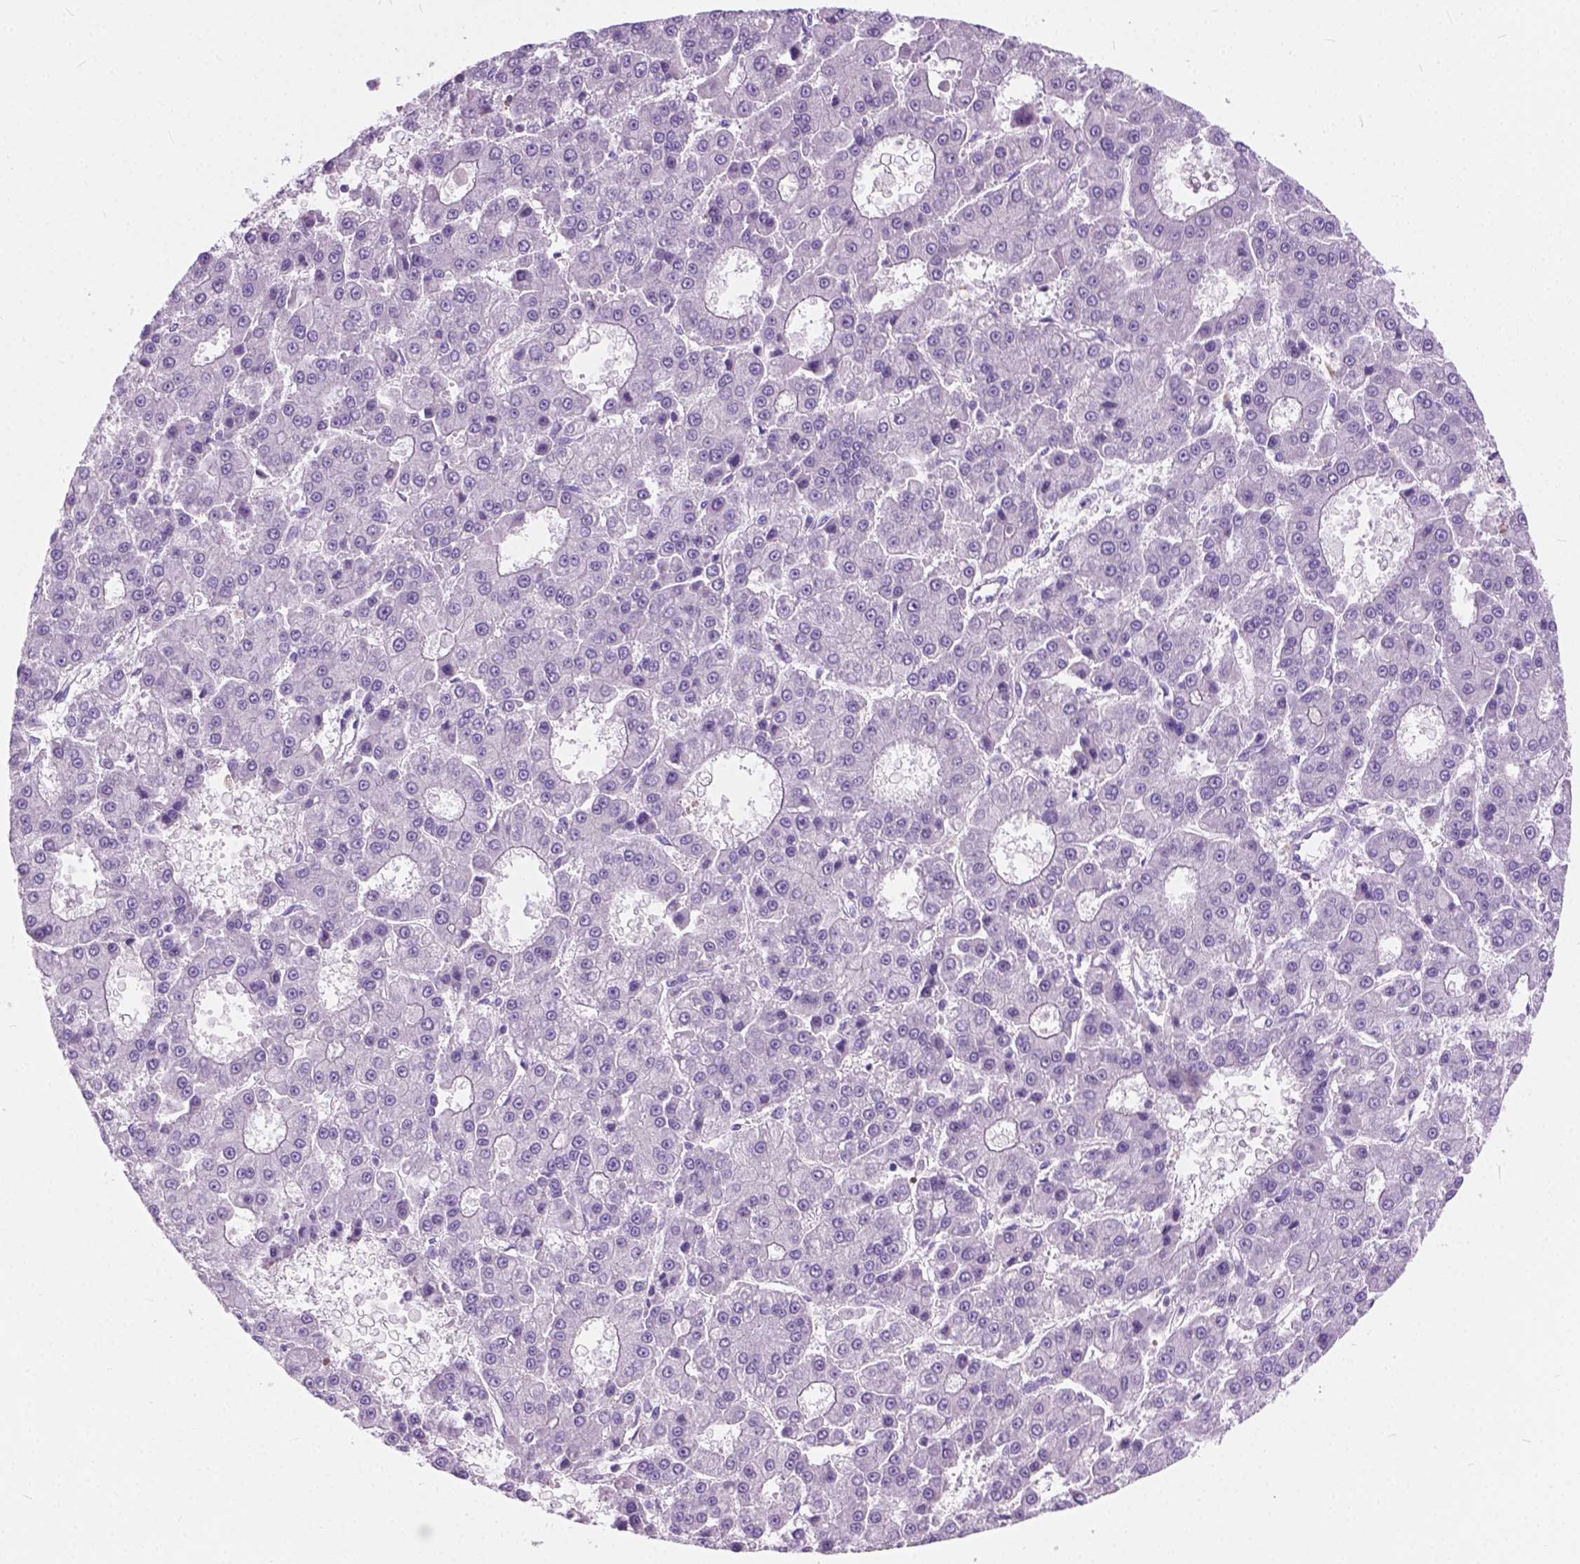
{"staining": {"intensity": "negative", "quantity": "none", "location": "none"}, "tissue": "liver cancer", "cell_type": "Tumor cells", "image_type": "cancer", "snomed": [{"axis": "morphology", "description": "Carcinoma, Hepatocellular, NOS"}, {"axis": "topography", "description": "Liver"}], "caption": "The micrograph displays no staining of tumor cells in liver cancer.", "gene": "ARMS2", "patient": {"sex": "male", "age": 70}}